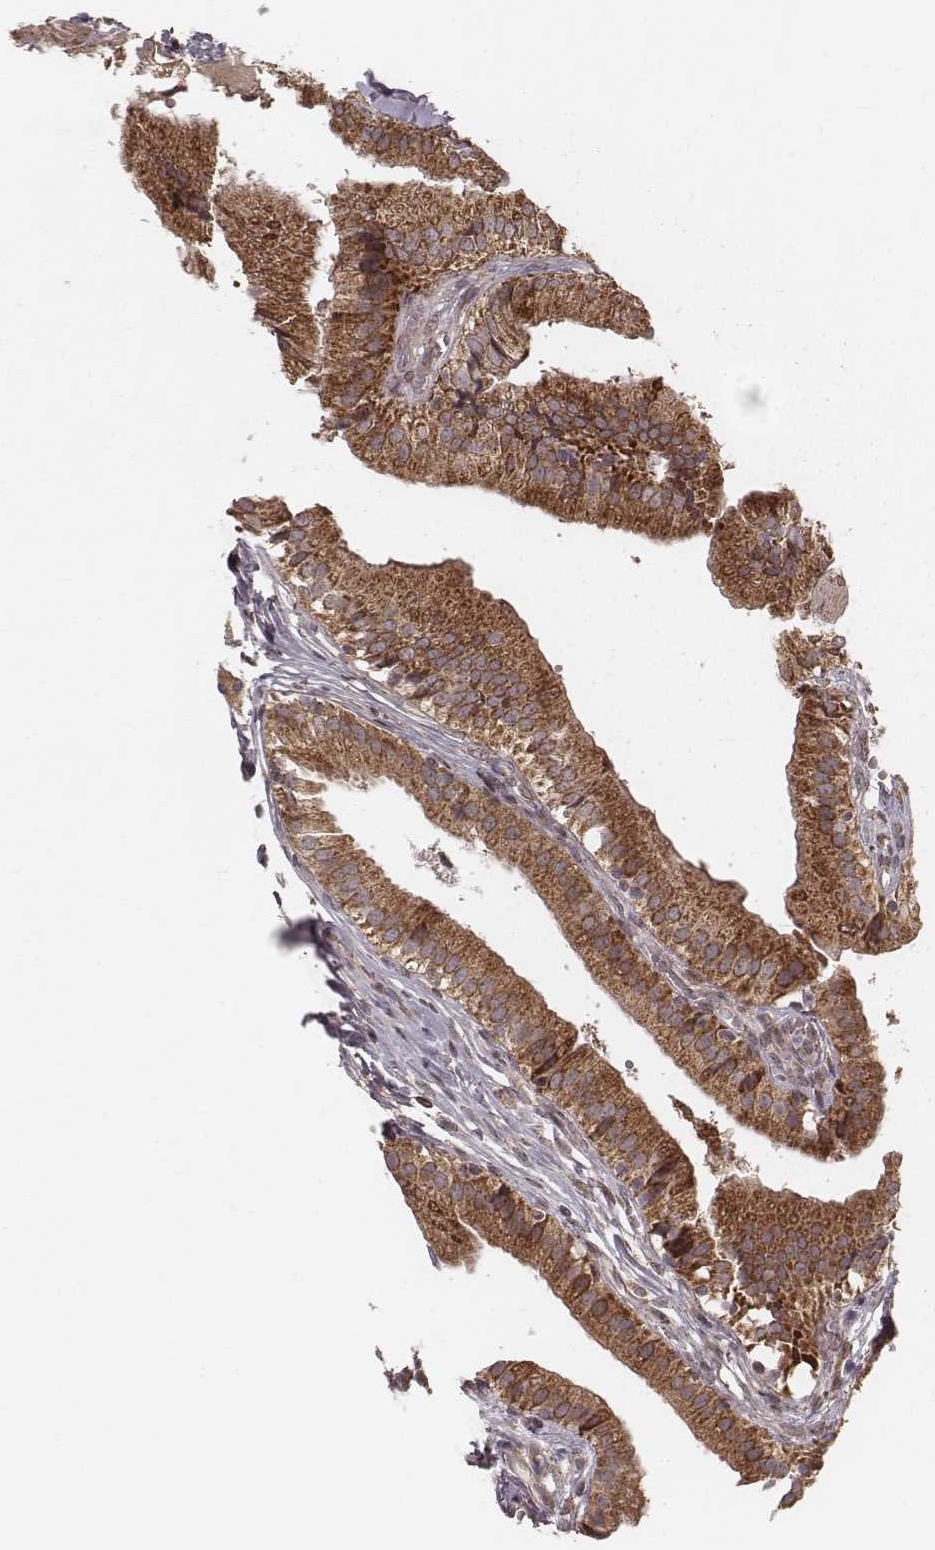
{"staining": {"intensity": "strong", "quantity": ">75%", "location": "cytoplasmic/membranous"}, "tissue": "gallbladder", "cell_type": "Glandular cells", "image_type": "normal", "snomed": [{"axis": "morphology", "description": "Normal tissue, NOS"}, {"axis": "topography", "description": "Gallbladder"}], "caption": "Immunohistochemistry of benign human gallbladder reveals high levels of strong cytoplasmic/membranous positivity in approximately >75% of glandular cells.", "gene": "NDUFA7", "patient": {"sex": "female", "age": 47}}